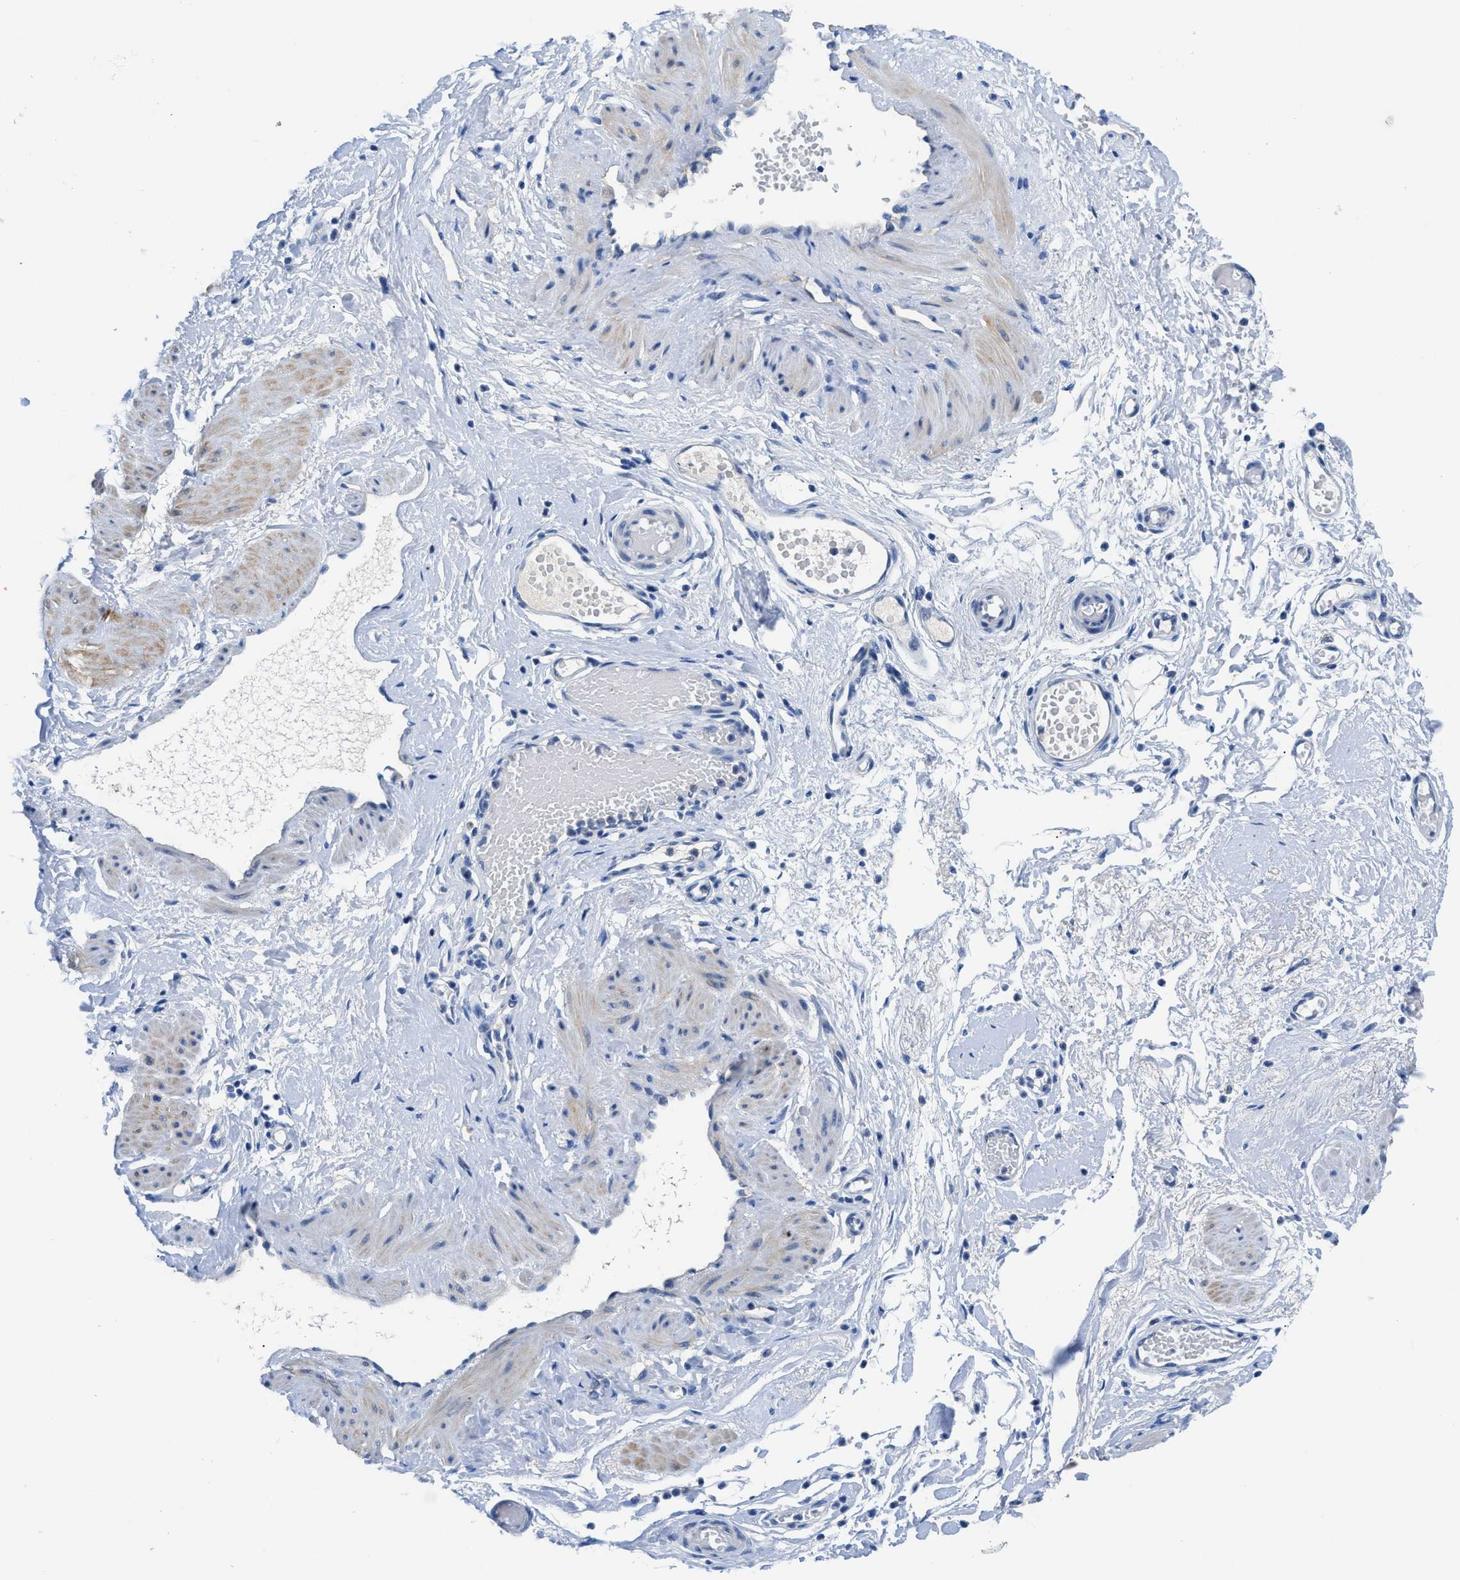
{"staining": {"intensity": "negative", "quantity": "none", "location": "none"}, "tissue": "adipose tissue", "cell_type": "Adipocytes", "image_type": "normal", "snomed": [{"axis": "morphology", "description": "Normal tissue, NOS"}, {"axis": "topography", "description": "Soft tissue"}, {"axis": "topography", "description": "Vascular tissue"}], "caption": "The histopathology image shows no staining of adipocytes in benign adipose tissue.", "gene": "SLC10A6", "patient": {"sex": "female", "age": 35}}